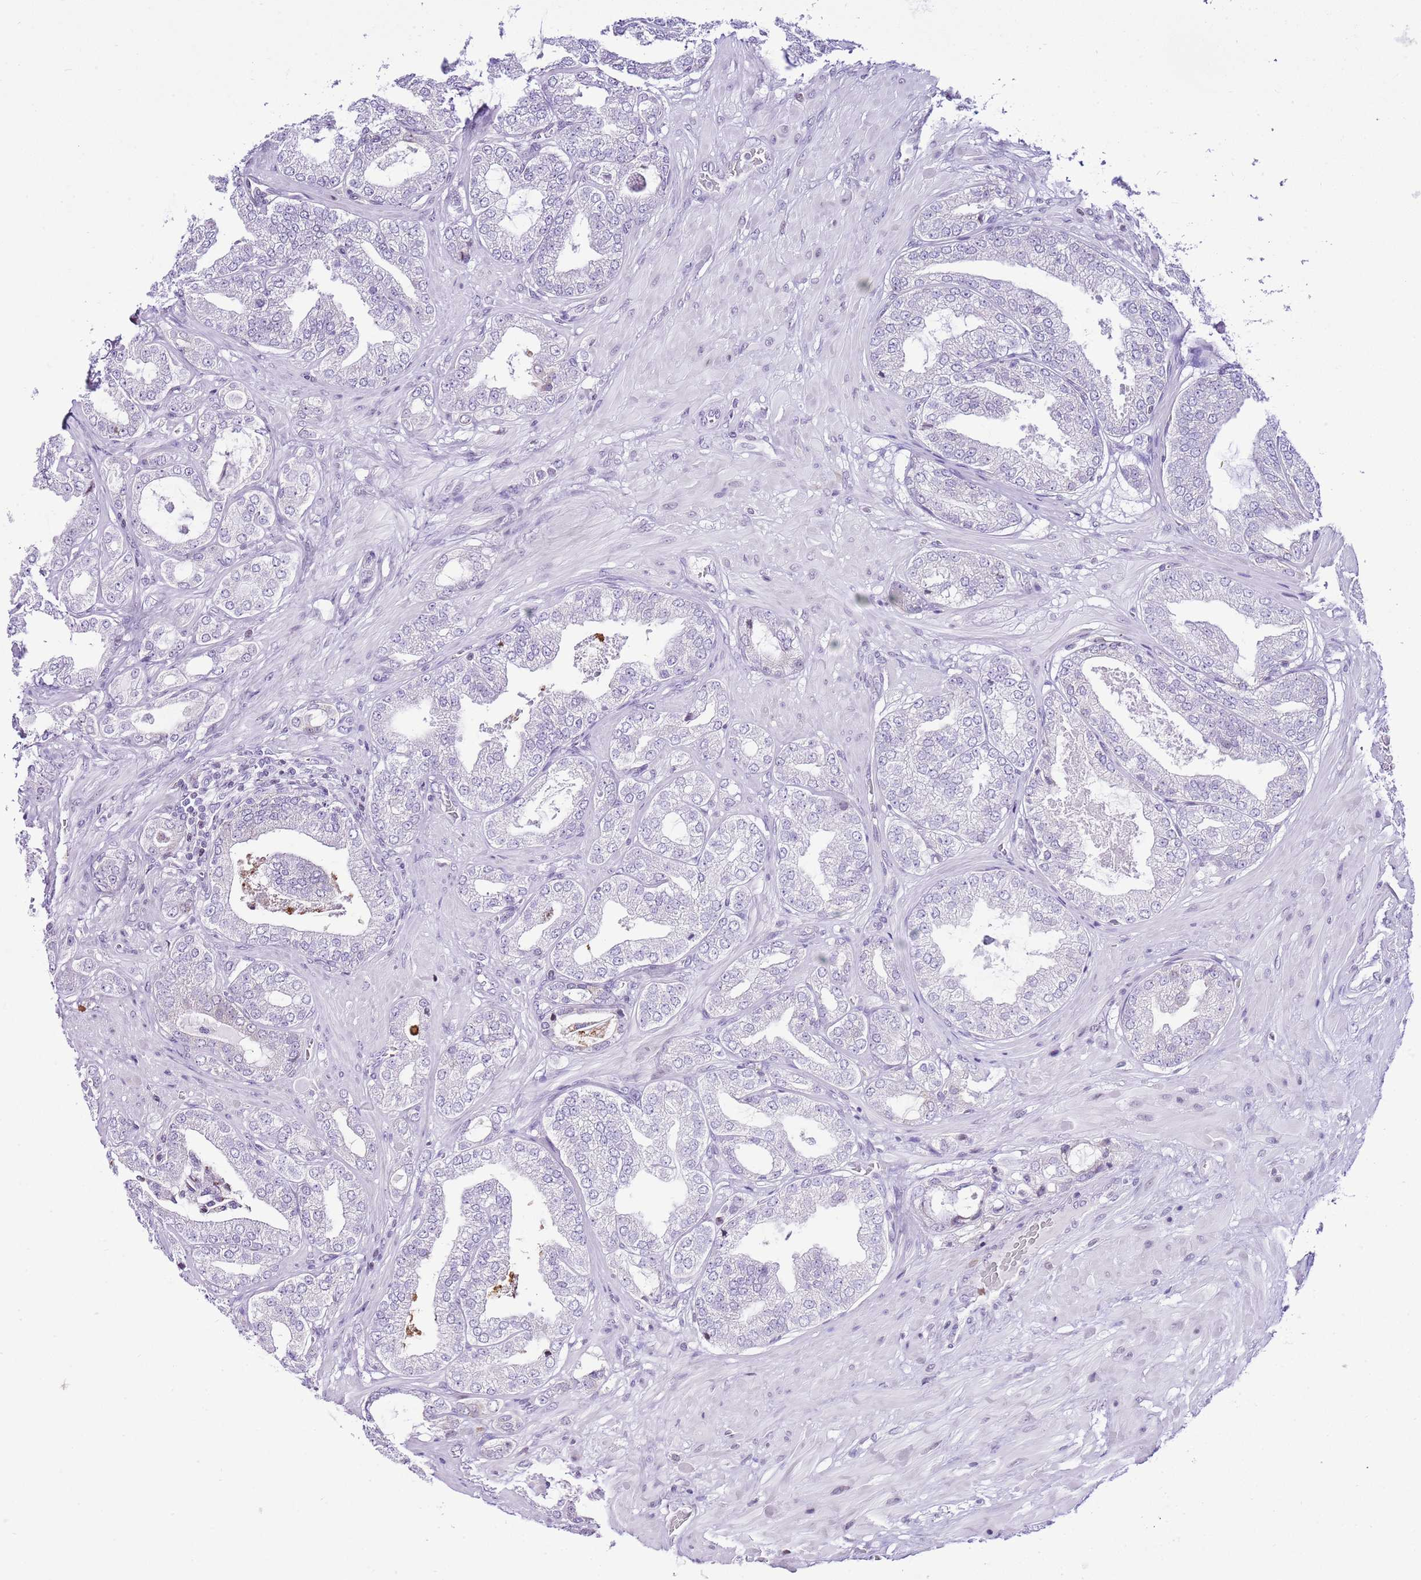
{"staining": {"intensity": "negative", "quantity": "none", "location": "none"}, "tissue": "prostate cancer", "cell_type": "Tumor cells", "image_type": "cancer", "snomed": [{"axis": "morphology", "description": "Adenocarcinoma, Low grade"}, {"axis": "topography", "description": "Prostate"}], "caption": "This is a image of immunohistochemistry staining of low-grade adenocarcinoma (prostate), which shows no staining in tumor cells.", "gene": "PRR15", "patient": {"sex": "male", "age": 63}}